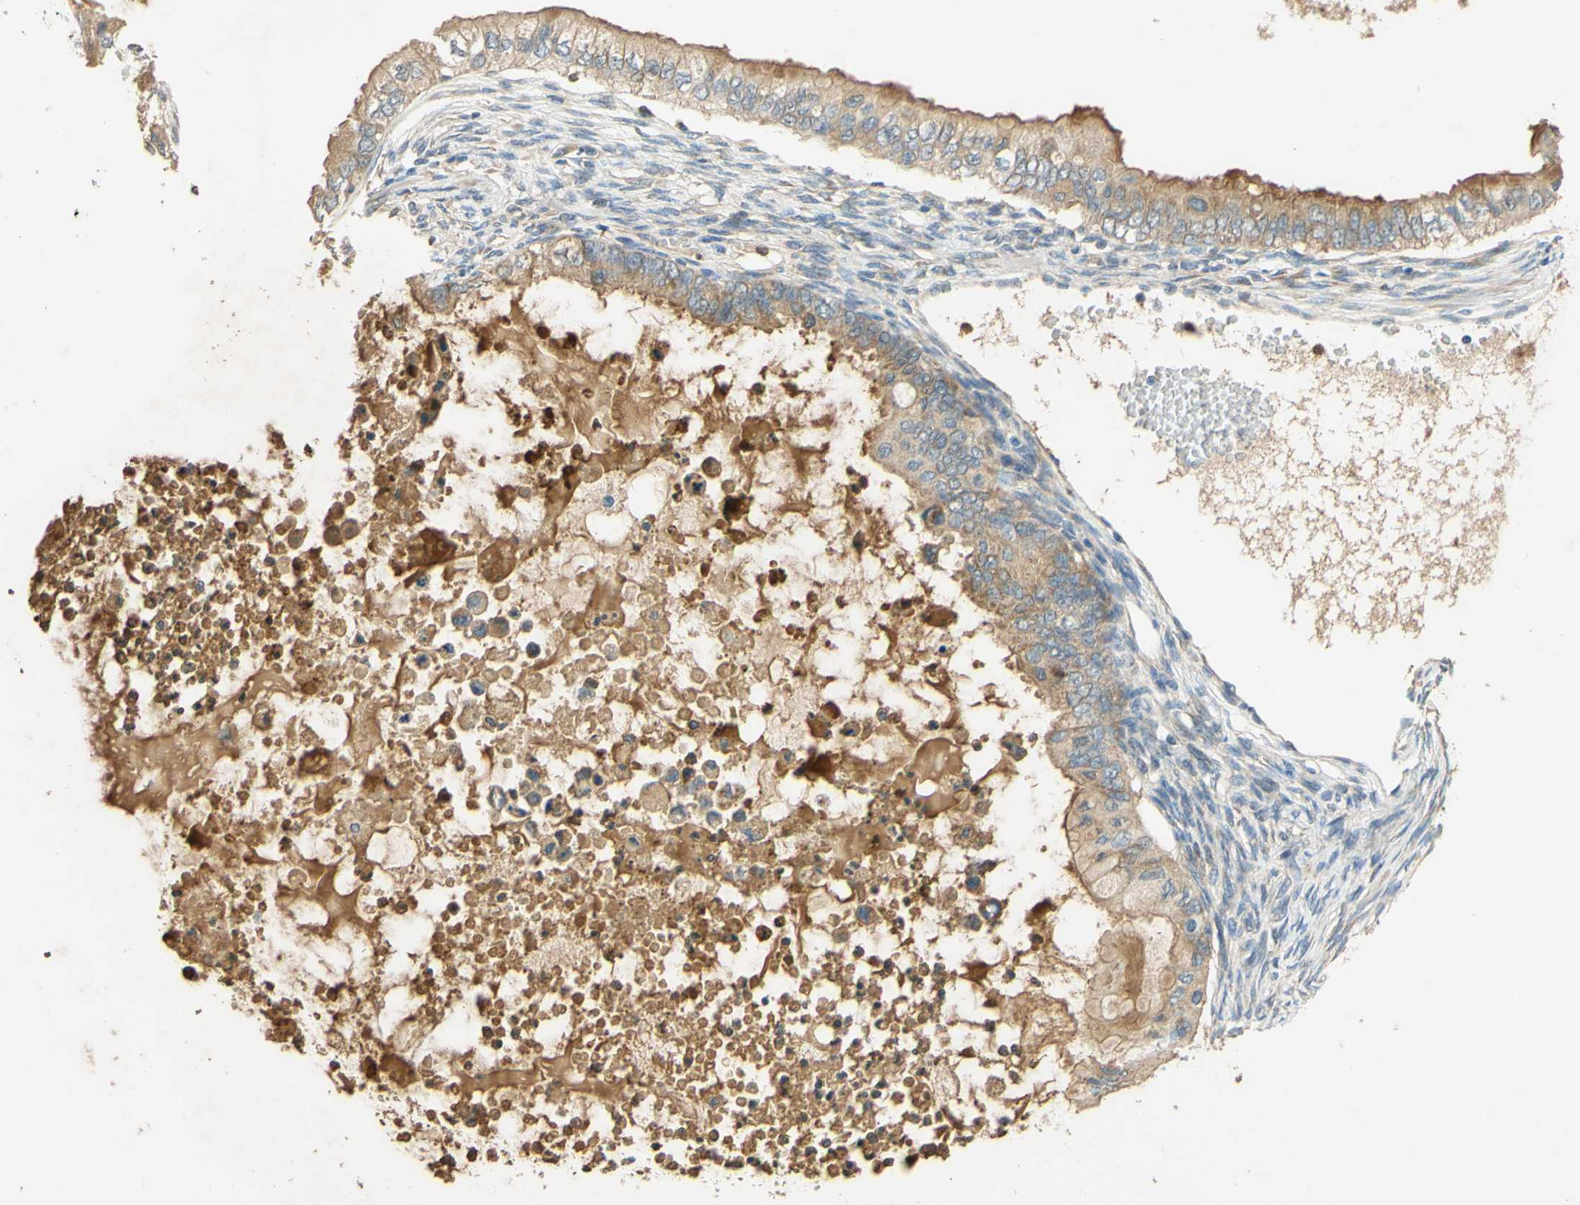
{"staining": {"intensity": "moderate", "quantity": ">75%", "location": "cytoplasmic/membranous"}, "tissue": "ovarian cancer", "cell_type": "Tumor cells", "image_type": "cancer", "snomed": [{"axis": "morphology", "description": "Cystadenocarcinoma, mucinous, NOS"}, {"axis": "topography", "description": "Ovary"}], "caption": "This image shows IHC staining of human ovarian mucinous cystadenocarcinoma, with medium moderate cytoplasmic/membranous positivity in about >75% of tumor cells.", "gene": "ENTREP2", "patient": {"sex": "female", "age": 80}}